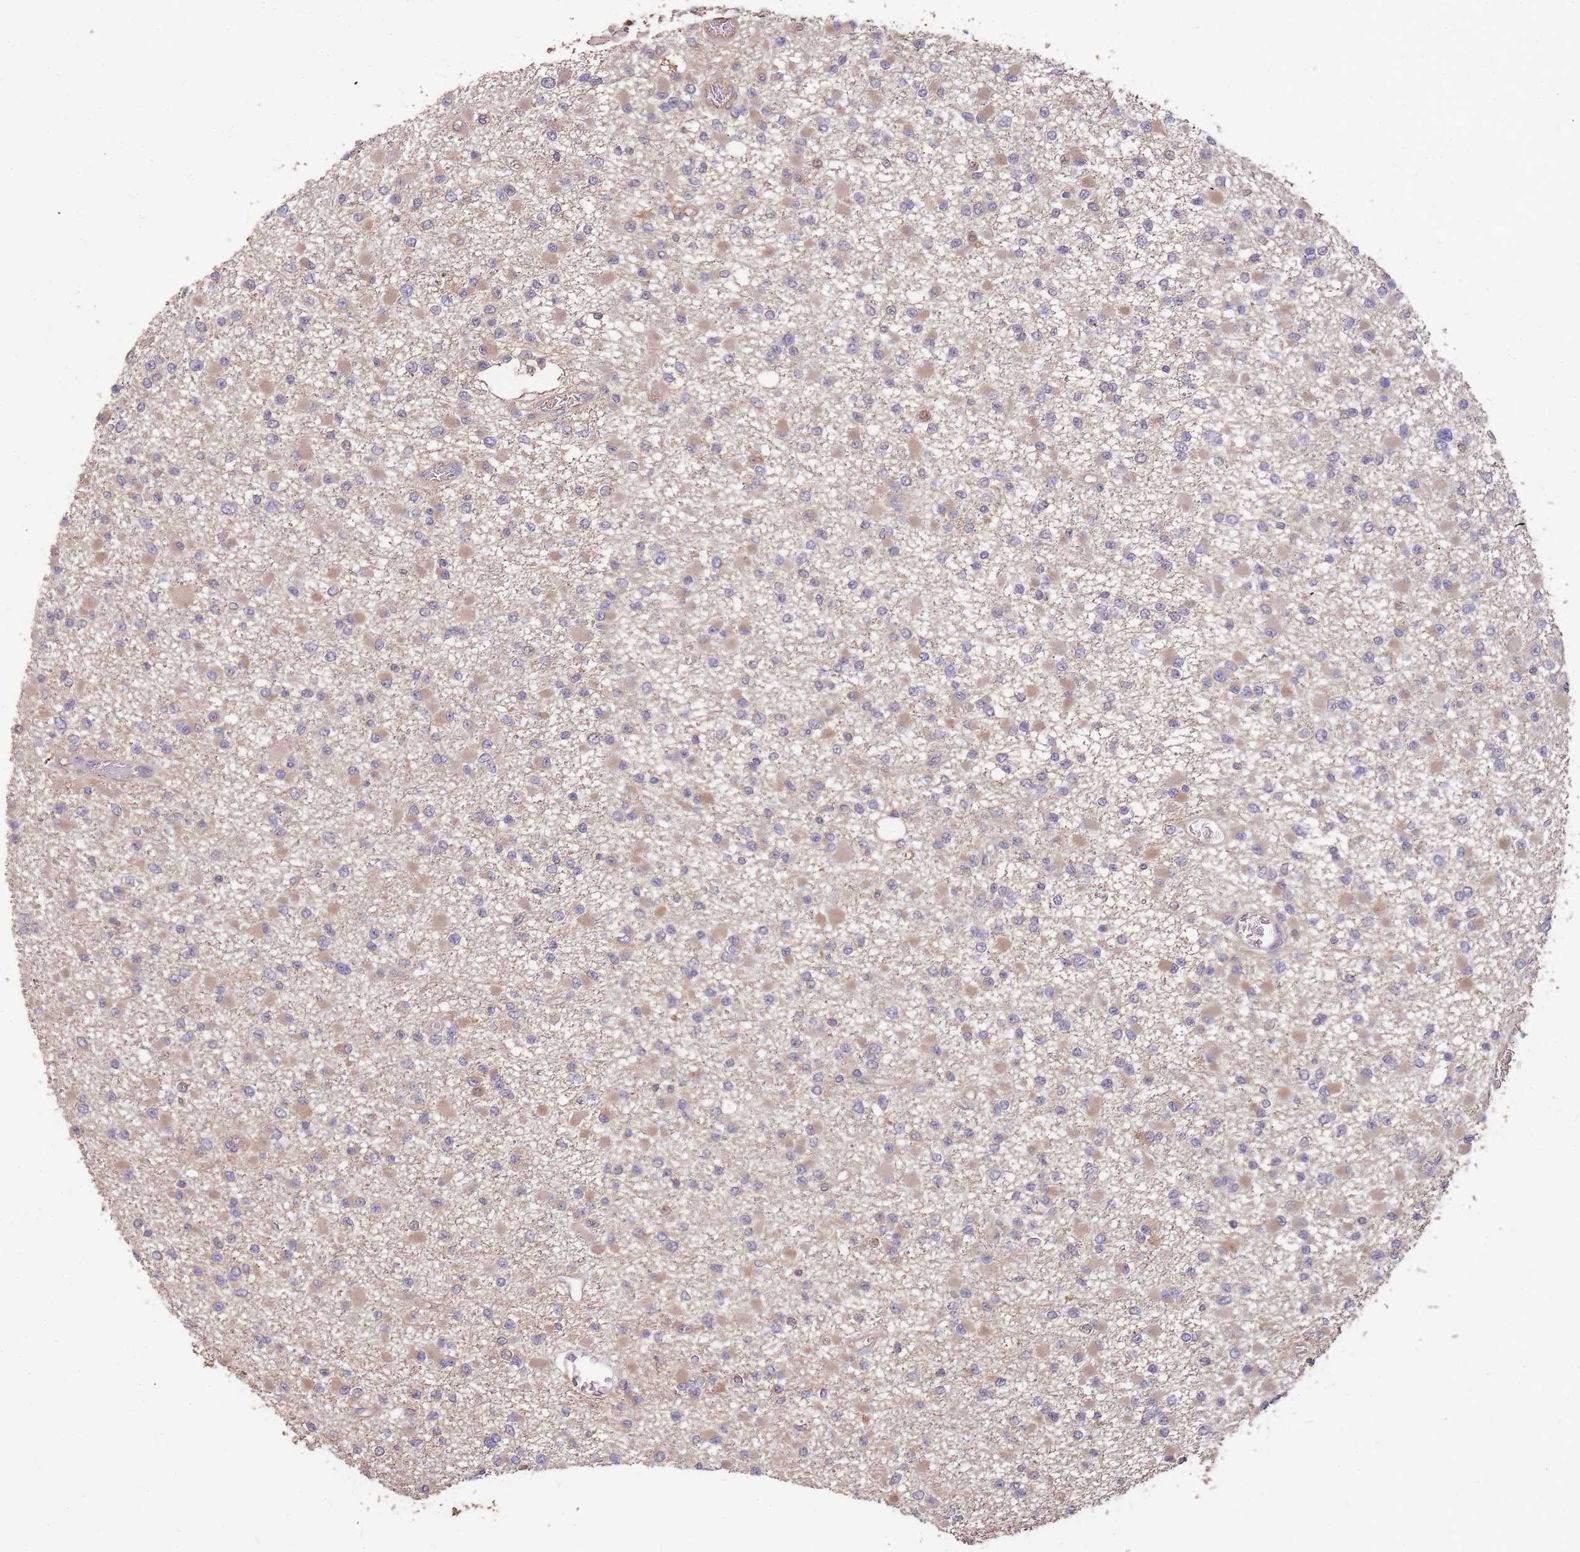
{"staining": {"intensity": "weak", "quantity": "25%-75%", "location": "cytoplasmic/membranous"}, "tissue": "glioma", "cell_type": "Tumor cells", "image_type": "cancer", "snomed": [{"axis": "morphology", "description": "Glioma, malignant, Low grade"}, {"axis": "topography", "description": "Brain"}], "caption": "Tumor cells reveal low levels of weak cytoplasmic/membranous expression in approximately 25%-75% of cells in human malignant low-grade glioma.", "gene": "CDKN2AIPNL", "patient": {"sex": "female", "age": 22}}